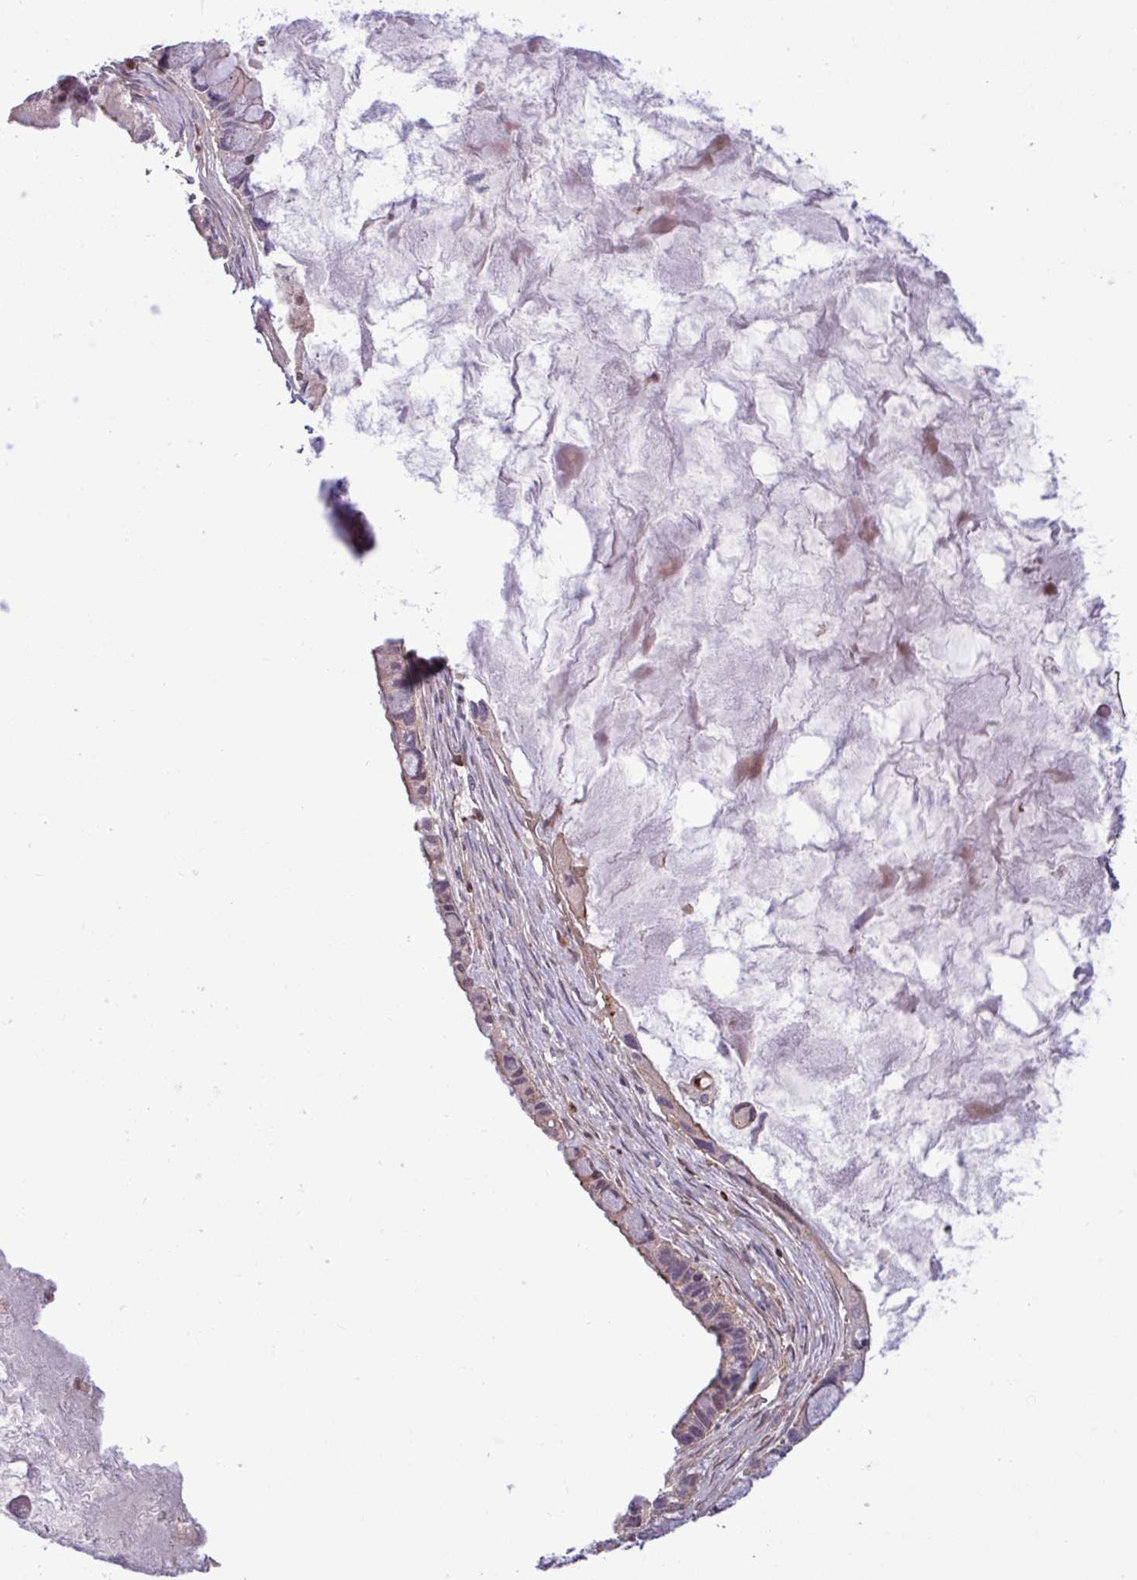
{"staining": {"intensity": "weak", "quantity": "<25%", "location": "cytoplasmic/membranous,nuclear"}, "tissue": "ovarian cancer", "cell_type": "Tumor cells", "image_type": "cancer", "snomed": [{"axis": "morphology", "description": "Cystadenocarcinoma, mucinous, NOS"}, {"axis": "topography", "description": "Ovary"}], "caption": "Histopathology image shows no protein expression in tumor cells of ovarian cancer tissue.", "gene": "PDPR", "patient": {"sex": "female", "age": 63}}